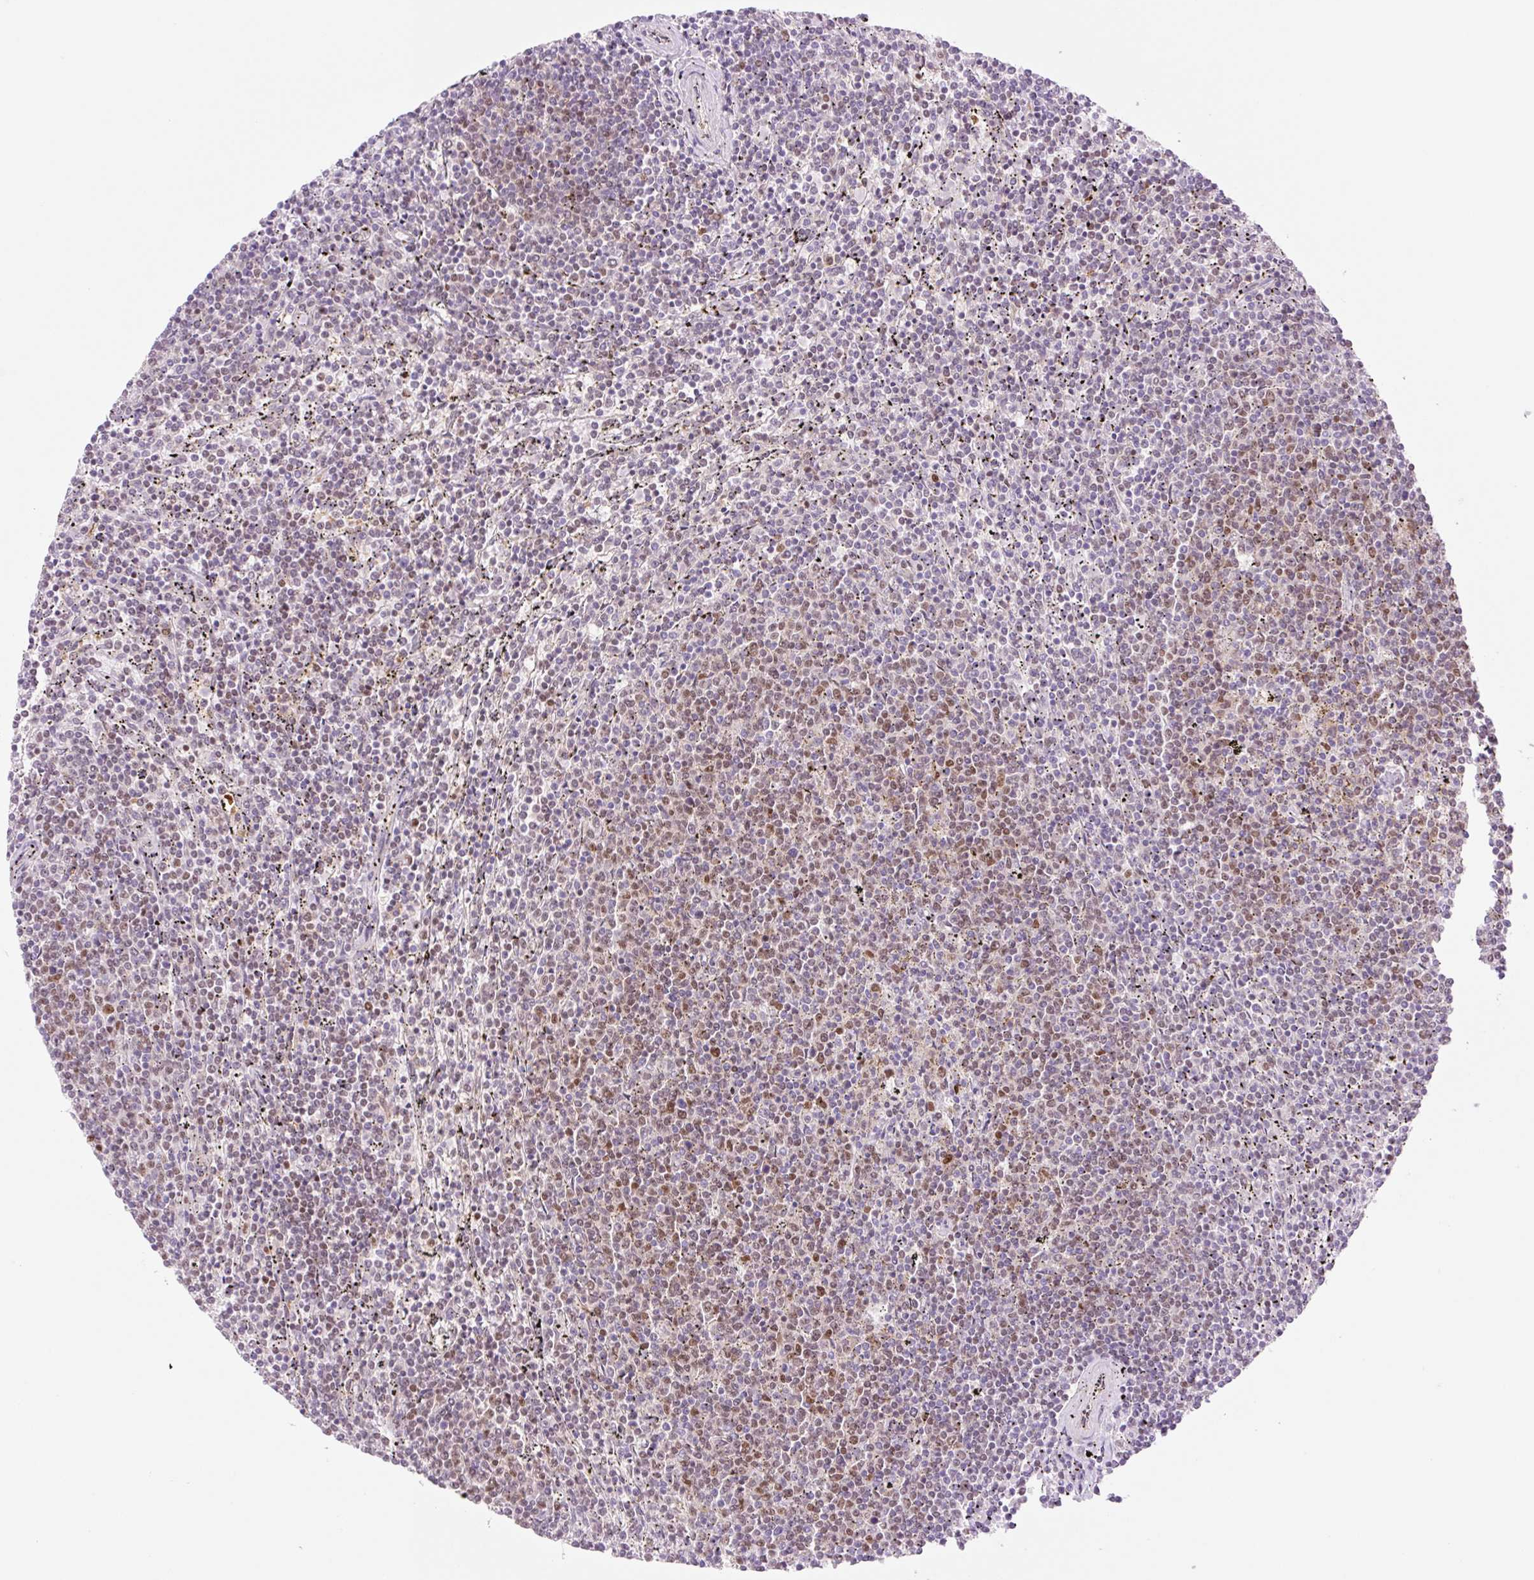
{"staining": {"intensity": "moderate", "quantity": "25%-75%", "location": "nuclear"}, "tissue": "lymphoma", "cell_type": "Tumor cells", "image_type": "cancer", "snomed": [{"axis": "morphology", "description": "Malignant lymphoma, non-Hodgkin's type, Low grade"}, {"axis": "topography", "description": "Spleen"}], "caption": "DAB immunohistochemical staining of human malignant lymphoma, non-Hodgkin's type (low-grade) reveals moderate nuclear protein positivity in about 25%-75% of tumor cells. (brown staining indicates protein expression, while blue staining denotes nuclei).", "gene": "PRDM11", "patient": {"sex": "female", "age": 50}}